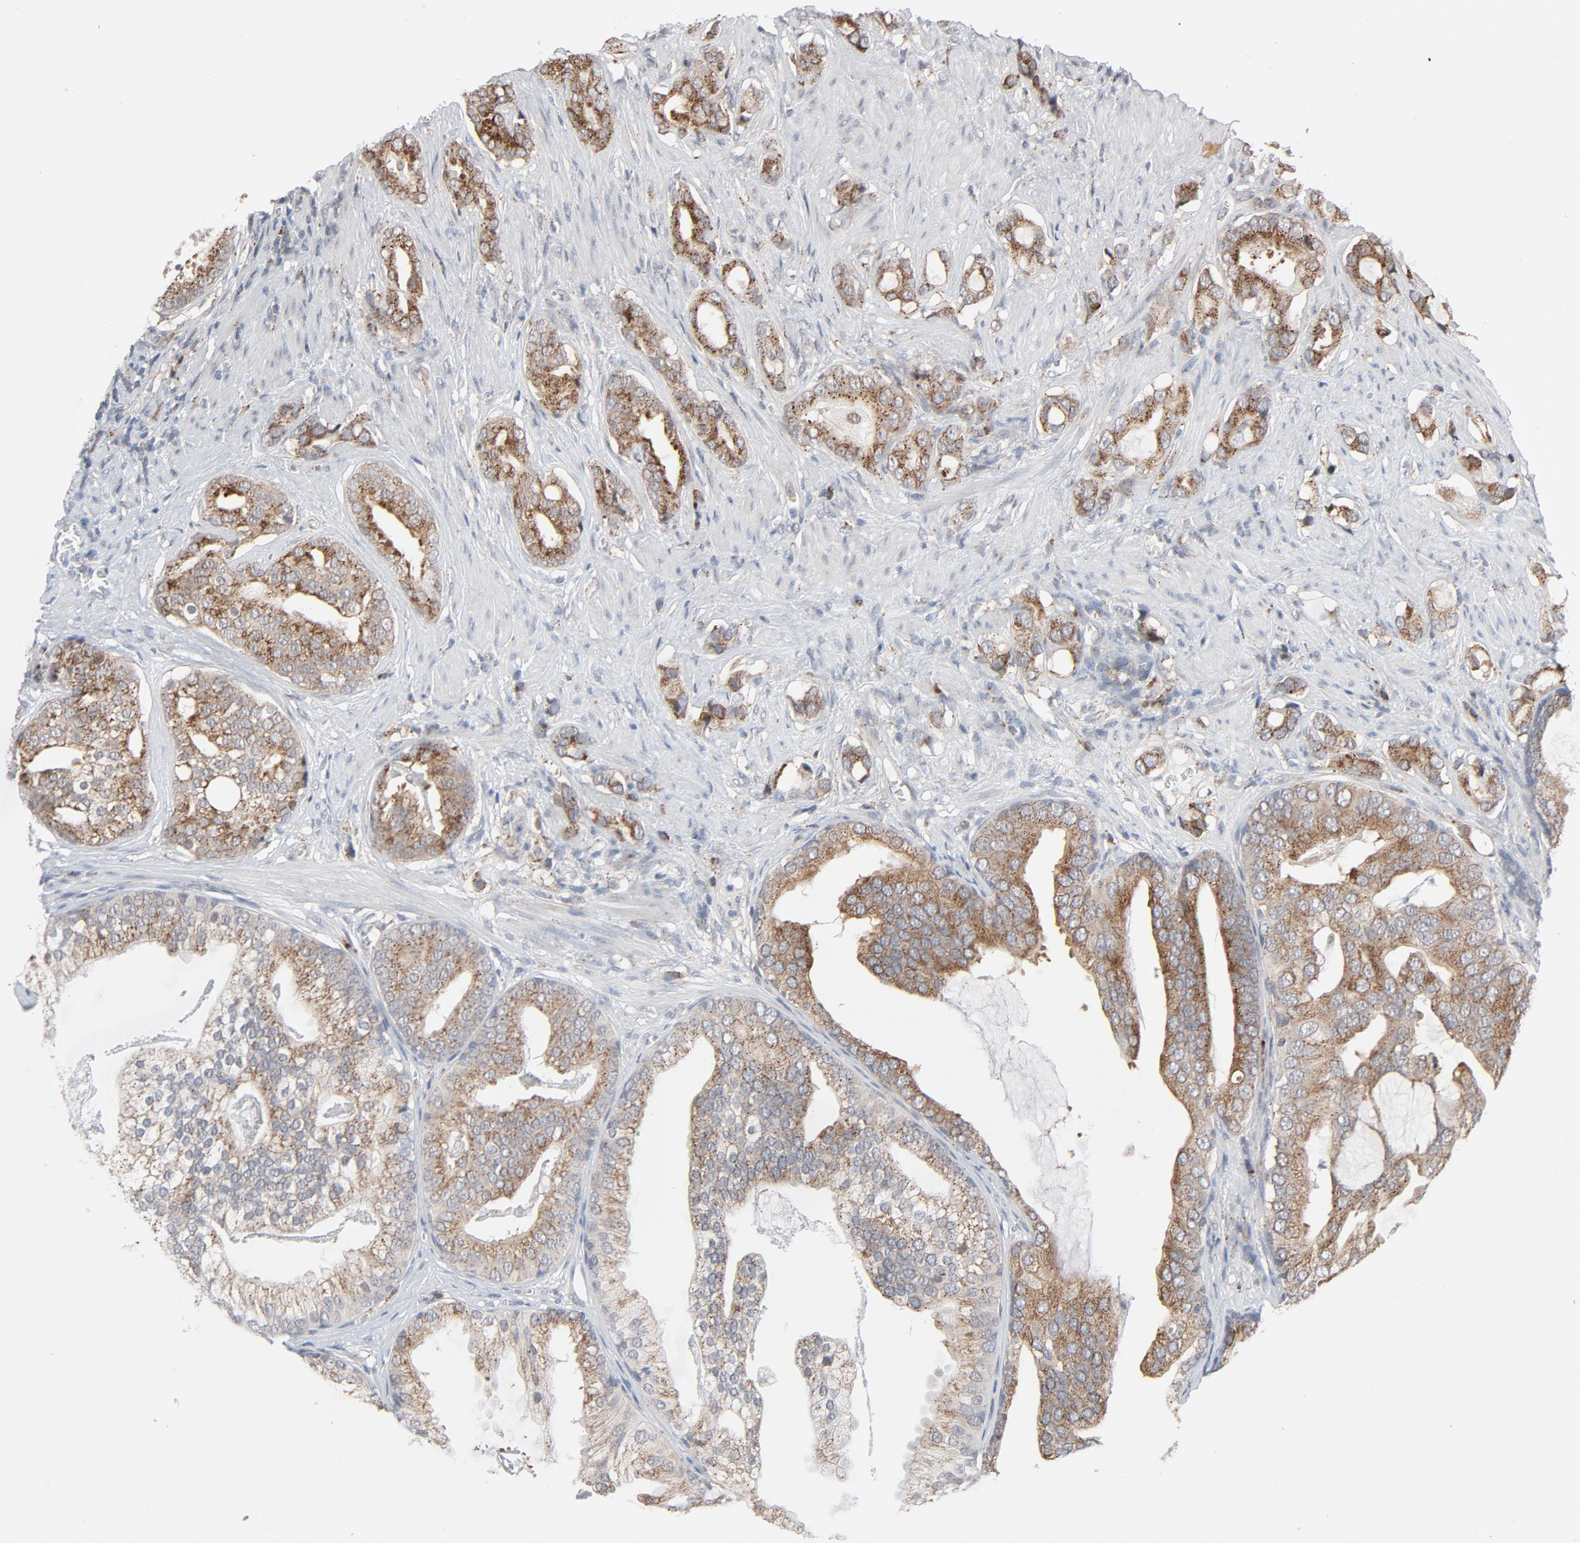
{"staining": {"intensity": "moderate", "quantity": ">75%", "location": "cytoplasmic/membranous"}, "tissue": "prostate cancer", "cell_type": "Tumor cells", "image_type": "cancer", "snomed": [{"axis": "morphology", "description": "Adenocarcinoma, Low grade"}, {"axis": "topography", "description": "Prostate"}], "caption": "The photomicrograph reveals staining of prostate cancer, revealing moderate cytoplasmic/membranous protein staining (brown color) within tumor cells. (IHC, brightfield microscopy, high magnification).", "gene": "RPL12", "patient": {"sex": "male", "age": 58}}